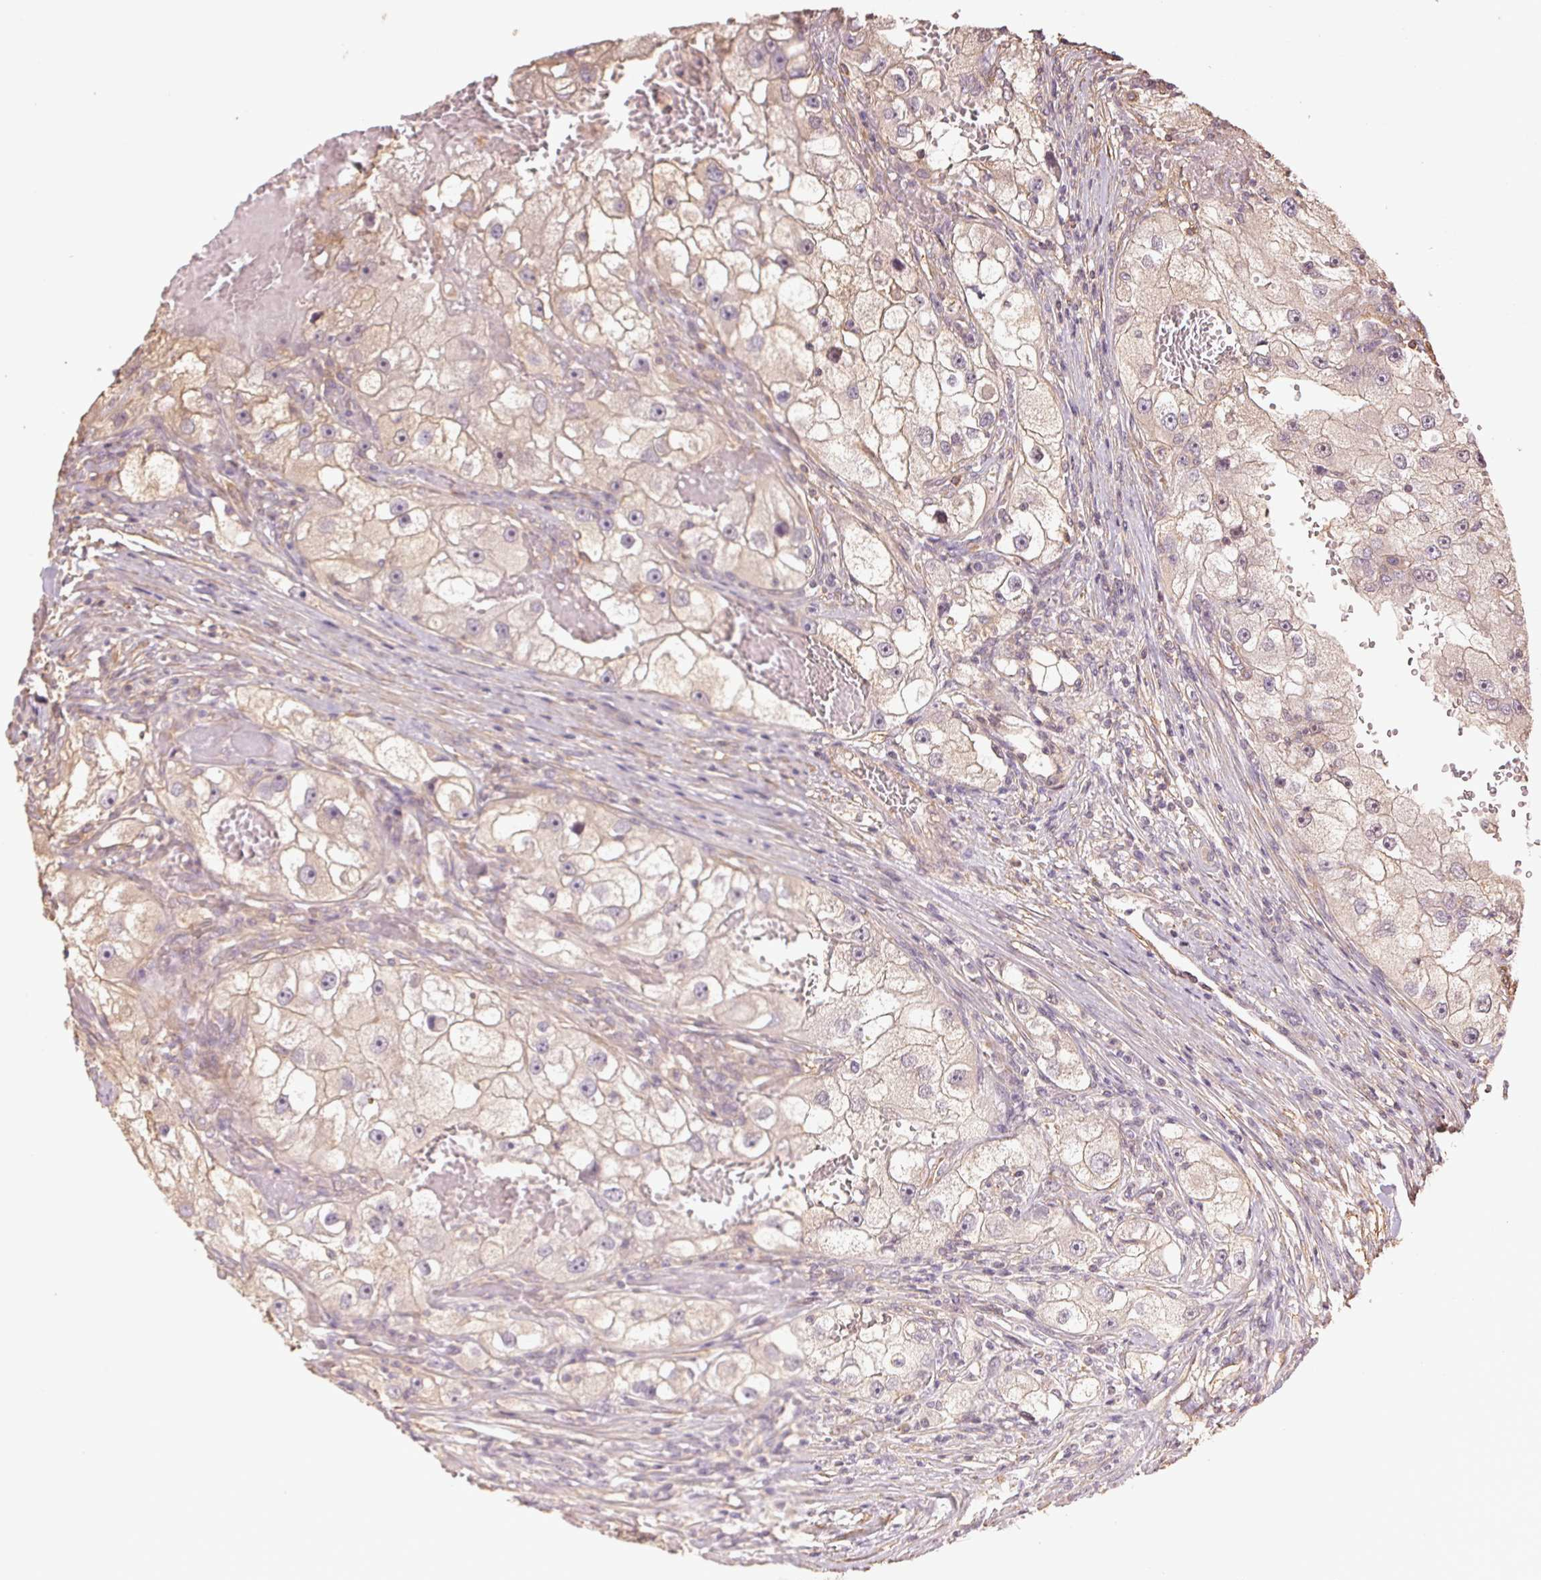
{"staining": {"intensity": "weak", "quantity": ">75%", "location": "cytoplasmic/membranous"}, "tissue": "renal cancer", "cell_type": "Tumor cells", "image_type": "cancer", "snomed": [{"axis": "morphology", "description": "Adenocarcinoma, NOS"}, {"axis": "topography", "description": "Kidney"}], "caption": "Renal adenocarcinoma stained with IHC reveals weak cytoplasmic/membranous expression in about >75% of tumor cells.", "gene": "QDPR", "patient": {"sex": "male", "age": 63}}